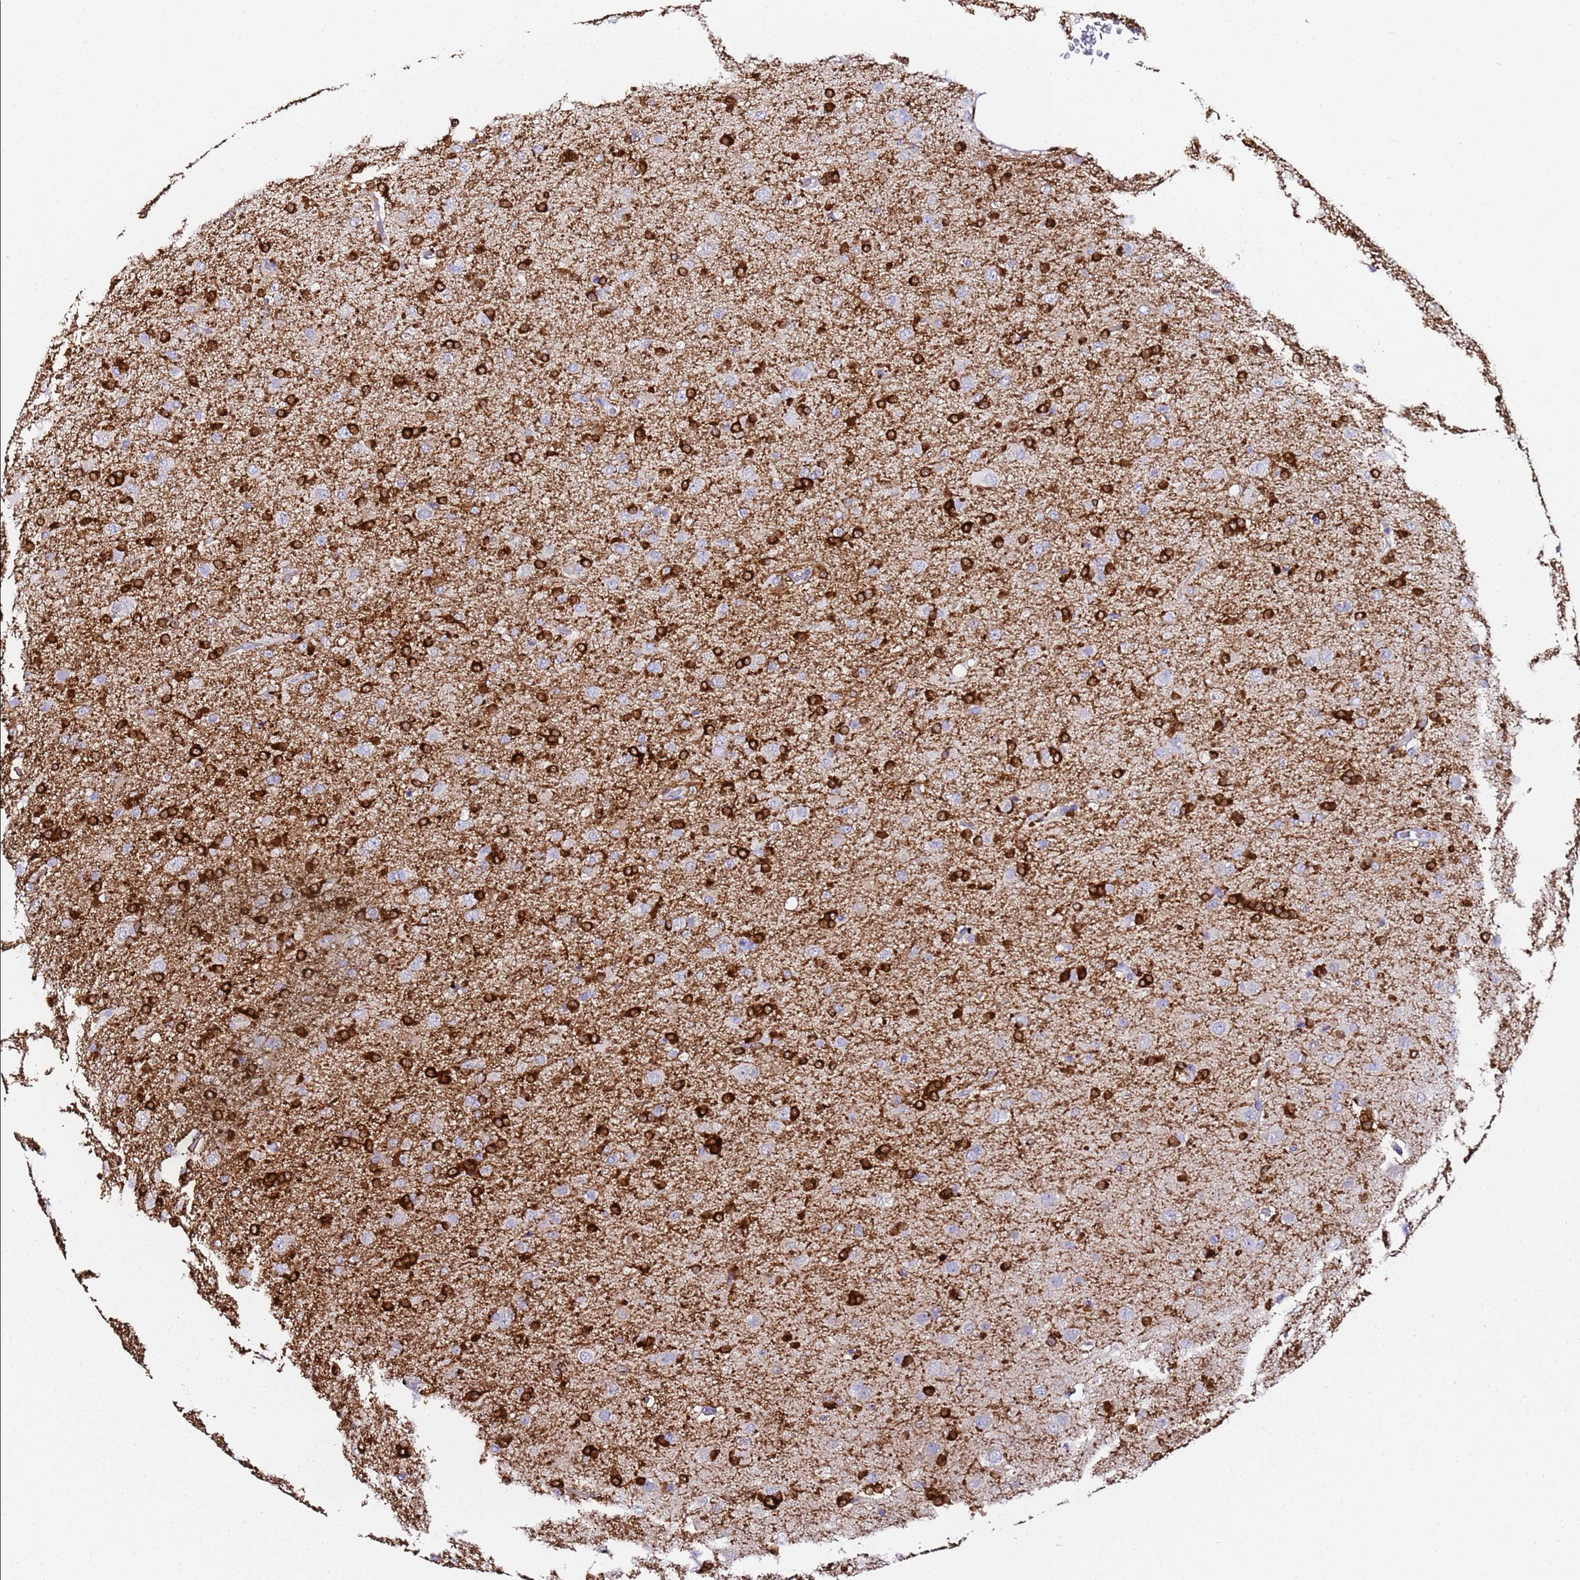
{"staining": {"intensity": "strong", "quantity": "25%-75%", "location": "cytoplasmic/membranous"}, "tissue": "glioma", "cell_type": "Tumor cells", "image_type": "cancer", "snomed": [{"axis": "morphology", "description": "Glioma, malignant, Low grade"}, {"axis": "topography", "description": "Brain"}], "caption": "Protein positivity by immunohistochemistry (IHC) exhibits strong cytoplasmic/membranous expression in about 25%-75% of tumor cells in glioma.", "gene": "FTL", "patient": {"sex": "male", "age": 65}}